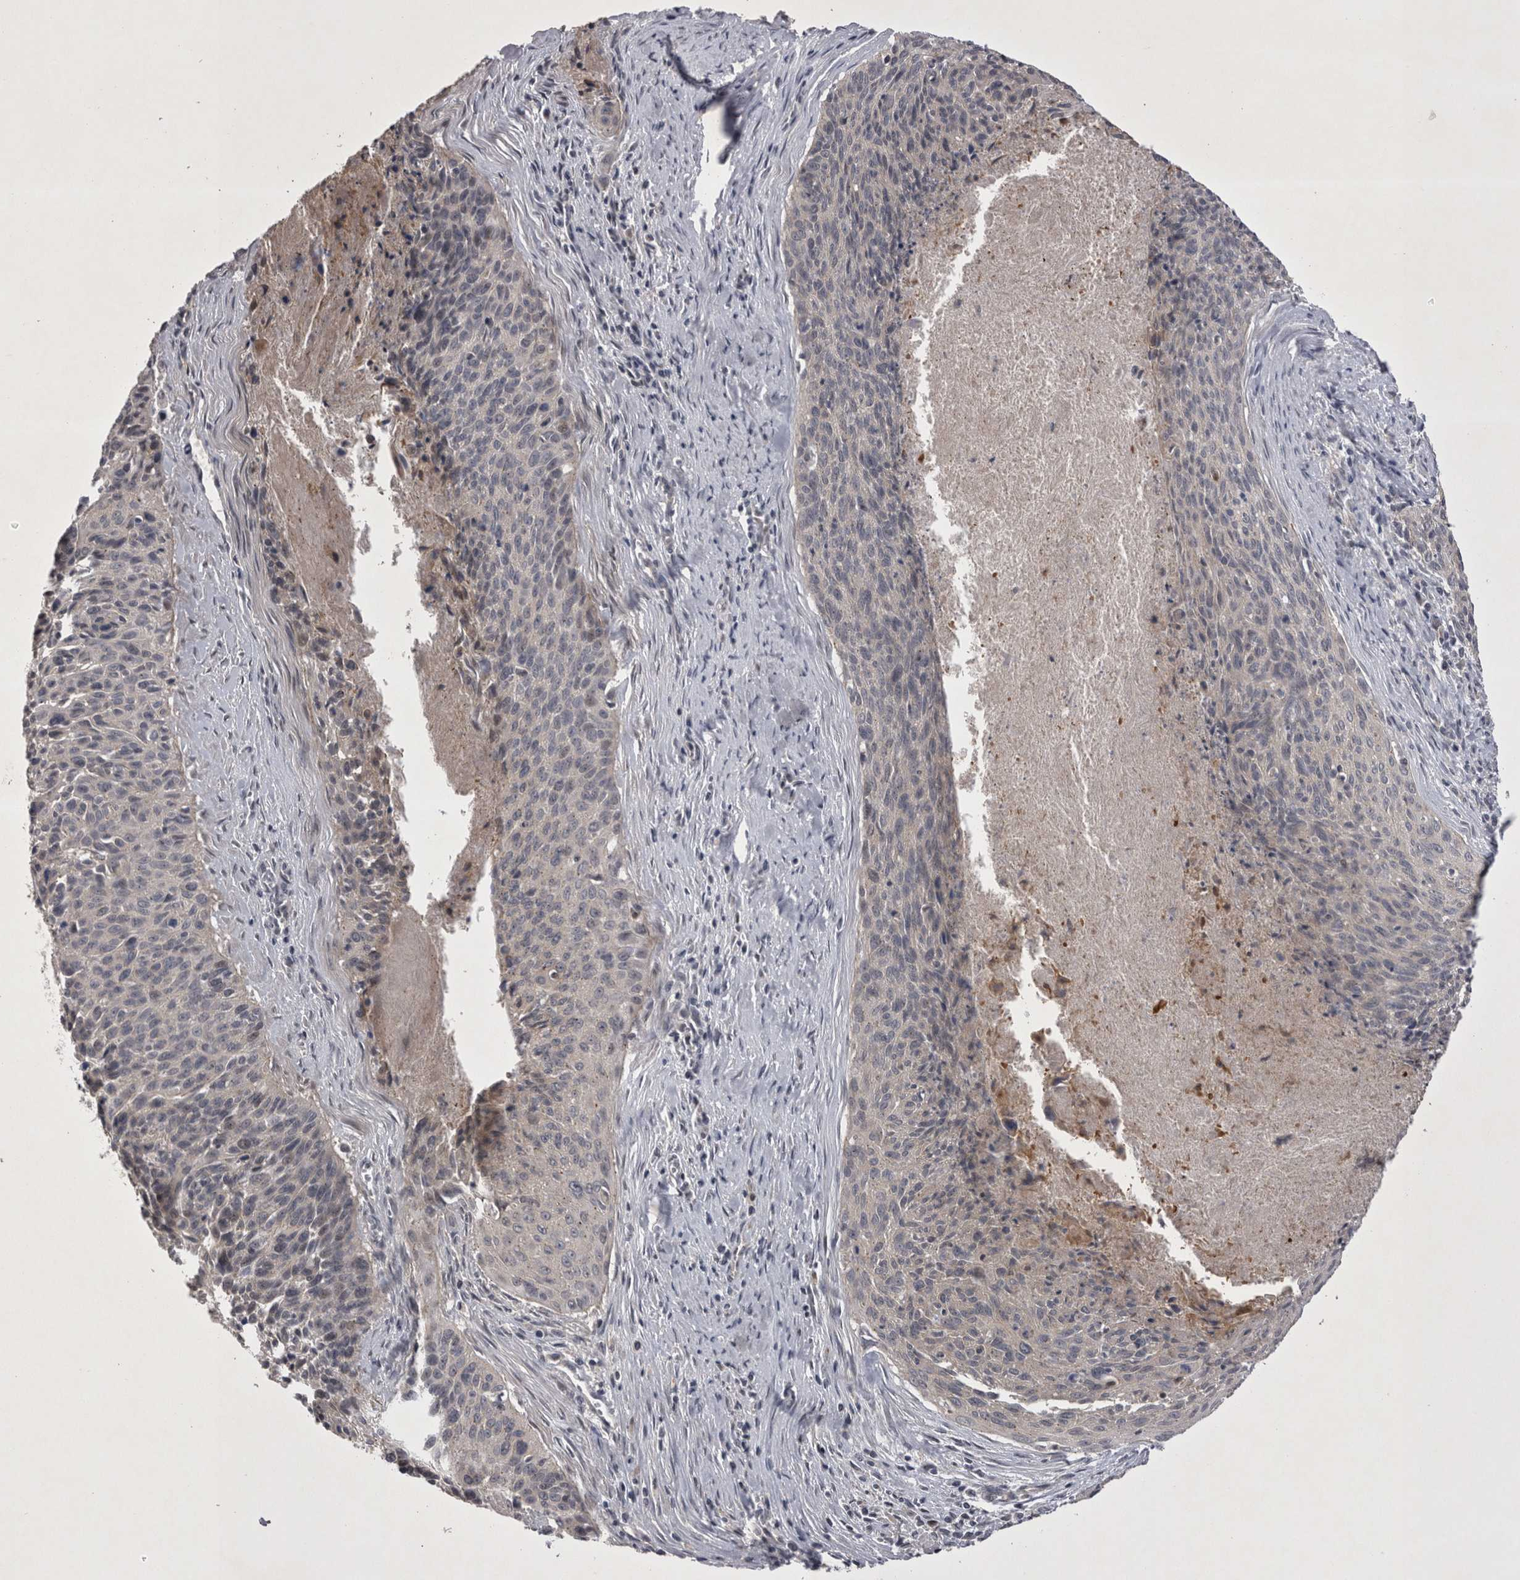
{"staining": {"intensity": "negative", "quantity": "none", "location": "none"}, "tissue": "cervical cancer", "cell_type": "Tumor cells", "image_type": "cancer", "snomed": [{"axis": "morphology", "description": "Squamous cell carcinoma, NOS"}, {"axis": "topography", "description": "Cervix"}], "caption": "Protein analysis of cervical cancer (squamous cell carcinoma) demonstrates no significant positivity in tumor cells.", "gene": "CTBS", "patient": {"sex": "female", "age": 55}}